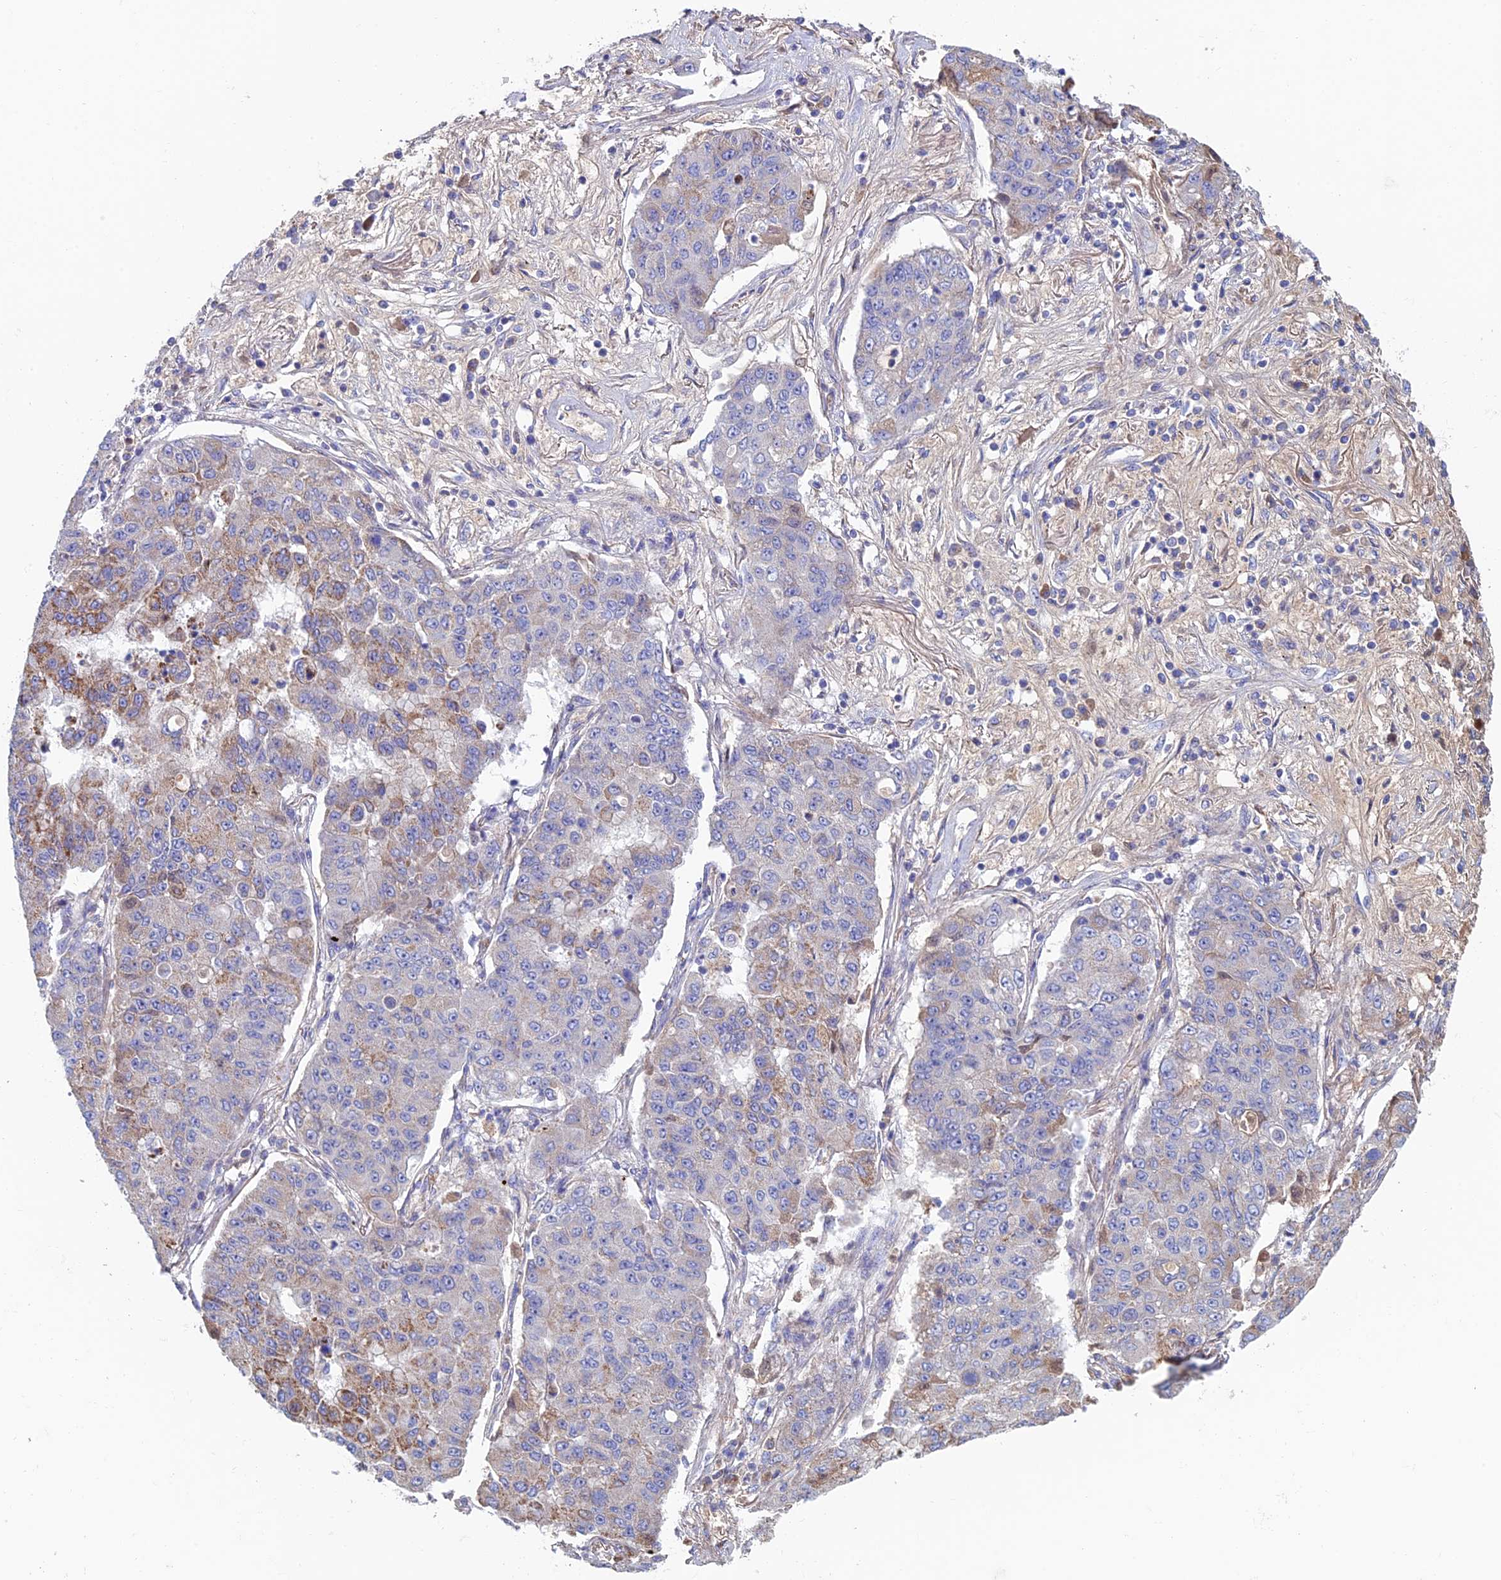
{"staining": {"intensity": "moderate", "quantity": "<25%", "location": "cytoplasmic/membranous"}, "tissue": "lung cancer", "cell_type": "Tumor cells", "image_type": "cancer", "snomed": [{"axis": "morphology", "description": "Squamous cell carcinoma, NOS"}, {"axis": "topography", "description": "Lung"}], "caption": "High-magnification brightfield microscopy of lung cancer stained with DAB (brown) and counterstained with hematoxylin (blue). tumor cells exhibit moderate cytoplasmic/membranous staining is present in approximately<25% of cells. The staining was performed using DAB (3,3'-diaminobenzidine), with brown indicating positive protein expression. Nuclei are stained blue with hematoxylin.", "gene": "SLC15A5", "patient": {"sex": "male", "age": 74}}